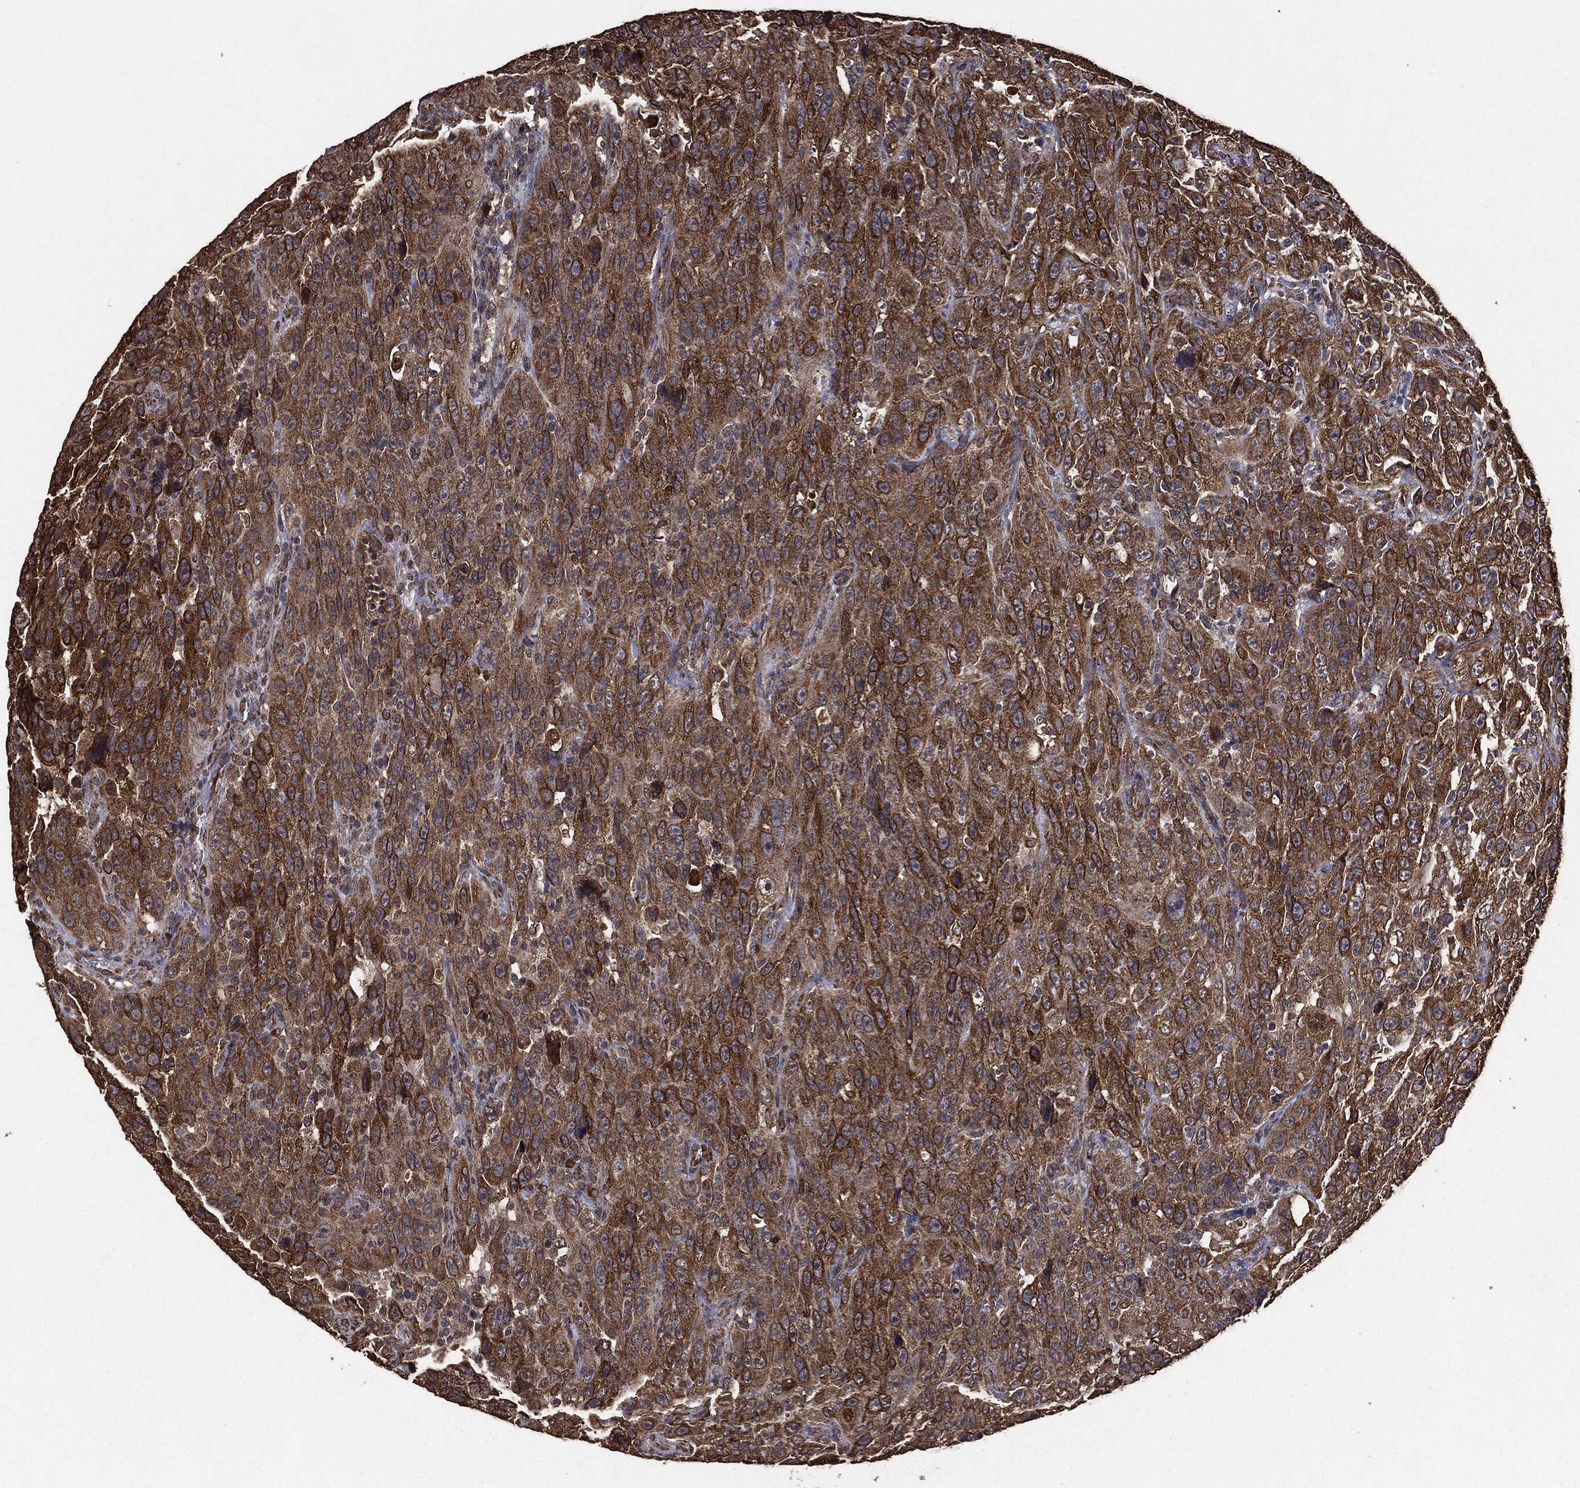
{"staining": {"intensity": "strong", "quantity": ">75%", "location": "cytoplasmic/membranous"}, "tissue": "urothelial cancer", "cell_type": "Tumor cells", "image_type": "cancer", "snomed": [{"axis": "morphology", "description": "Urothelial carcinoma, NOS"}, {"axis": "morphology", "description": "Urothelial carcinoma, High grade"}, {"axis": "topography", "description": "Urinary bladder"}], "caption": "Immunohistochemistry (DAB) staining of human high-grade urothelial carcinoma exhibits strong cytoplasmic/membranous protein positivity in about >75% of tumor cells. The staining was performed using DAB (3,3'-diaminobenzidine), with brown indicating positive protein expression. Nuclei are stained blue with hematoxylin.", "gene": "MTOR", "patient": {"sex": "female", "age": 73}}